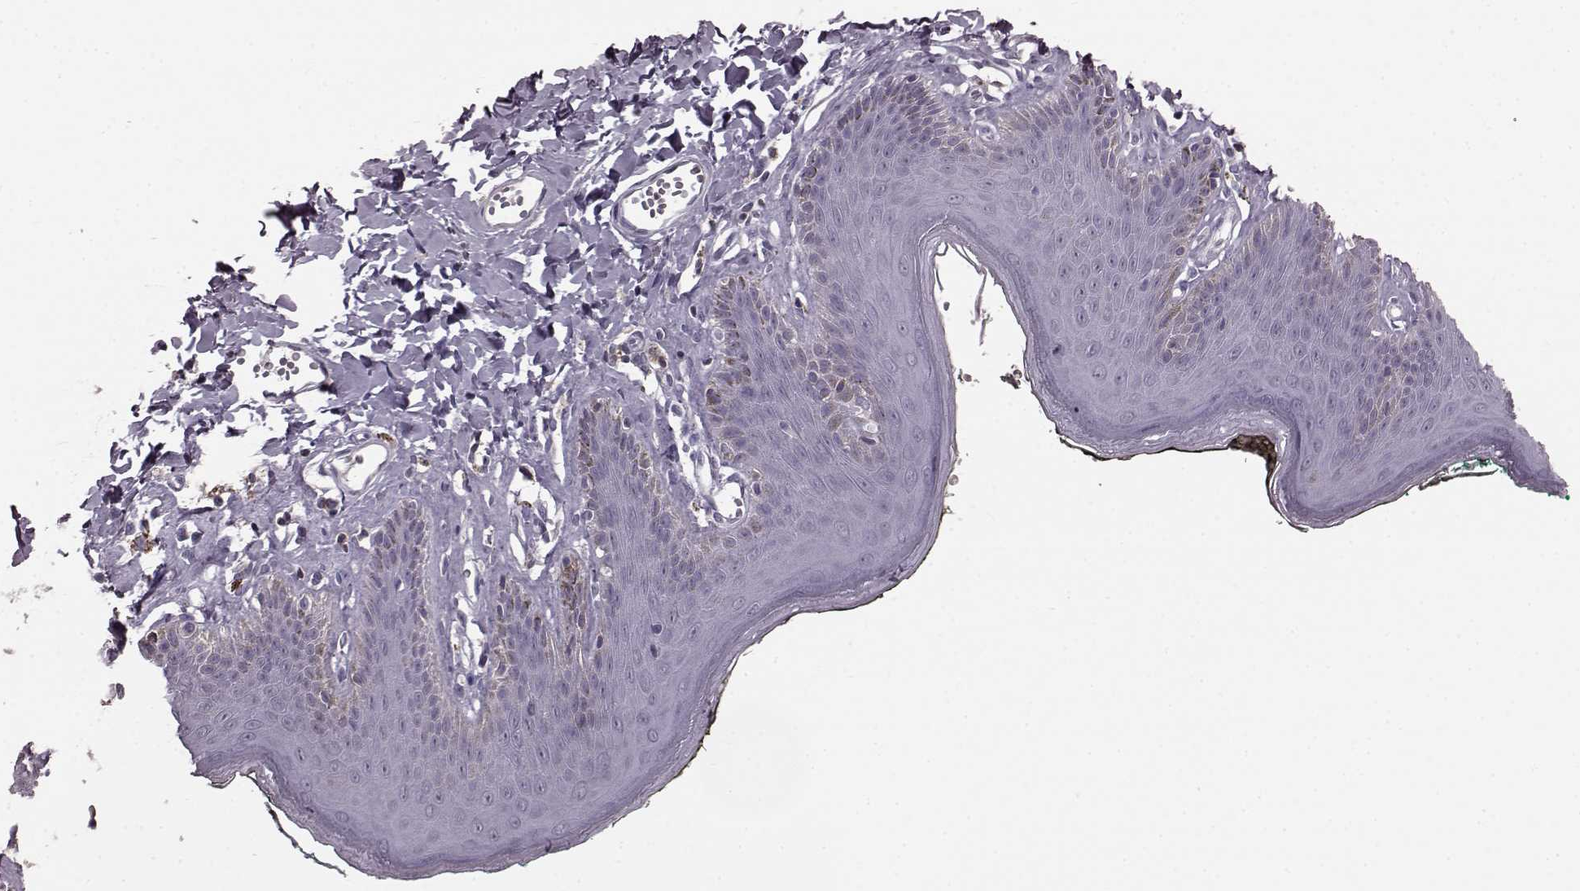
{"staining": {"intensity": "negative", "quantity": "none", "location": "none"}, "tissue": "skin", "cell_type": "Epidermal cells", "image_type": "normal", "snomed": [{"axis": "morphology", "description": "Normal tissue, NOS"}, {"axis": "topography", "description": "Vulva"}, {"axis": "topography", "description": "Peripheral nerve tissue"}], "caption": "This is an IHC micrograph of benign skin. There is no expression in epidermal cells.", "gene": "CD28", "patient": {"sex": "female", "age": 66}}